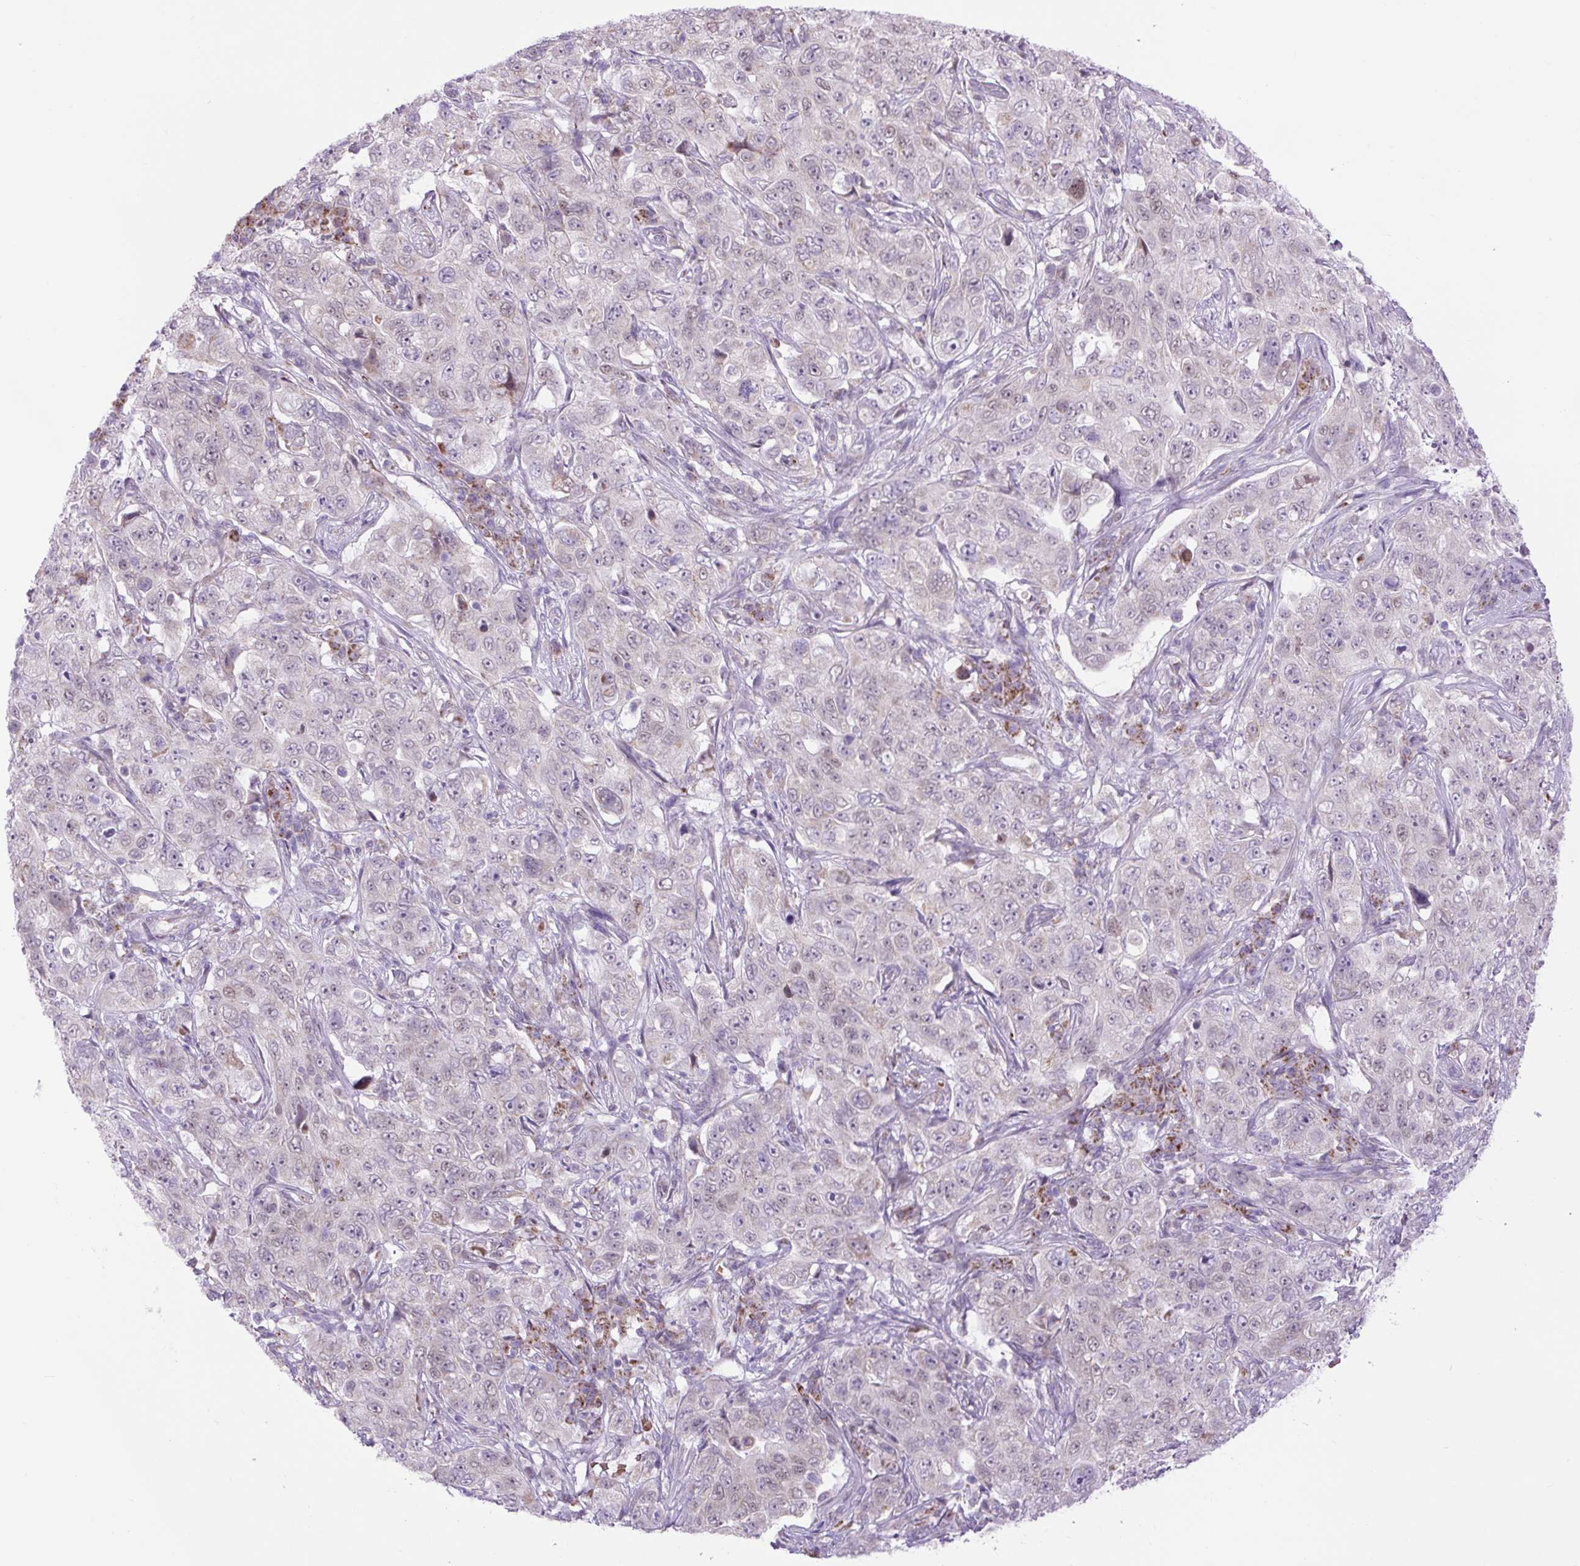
{"staining": {"intensity": "weak", "quantity": "<25%", "location": "nuclear"}, "tissue": "pancreatic cancer", "cell_type": "Tumor cells", "image_type": "cancer", "snomed": [{"axis": "morphology", "description": "Adenocarcinoma, NOS"}, {"axis": "topography", "description": "Pancreas"}], "caption": "Immunohistochemical staining of pancreatic cancer (adenocarcinoma) shows no significant staining in tumor cells.", "gene": "SCO2", "patient": {"sex": "male", "age": 68}}